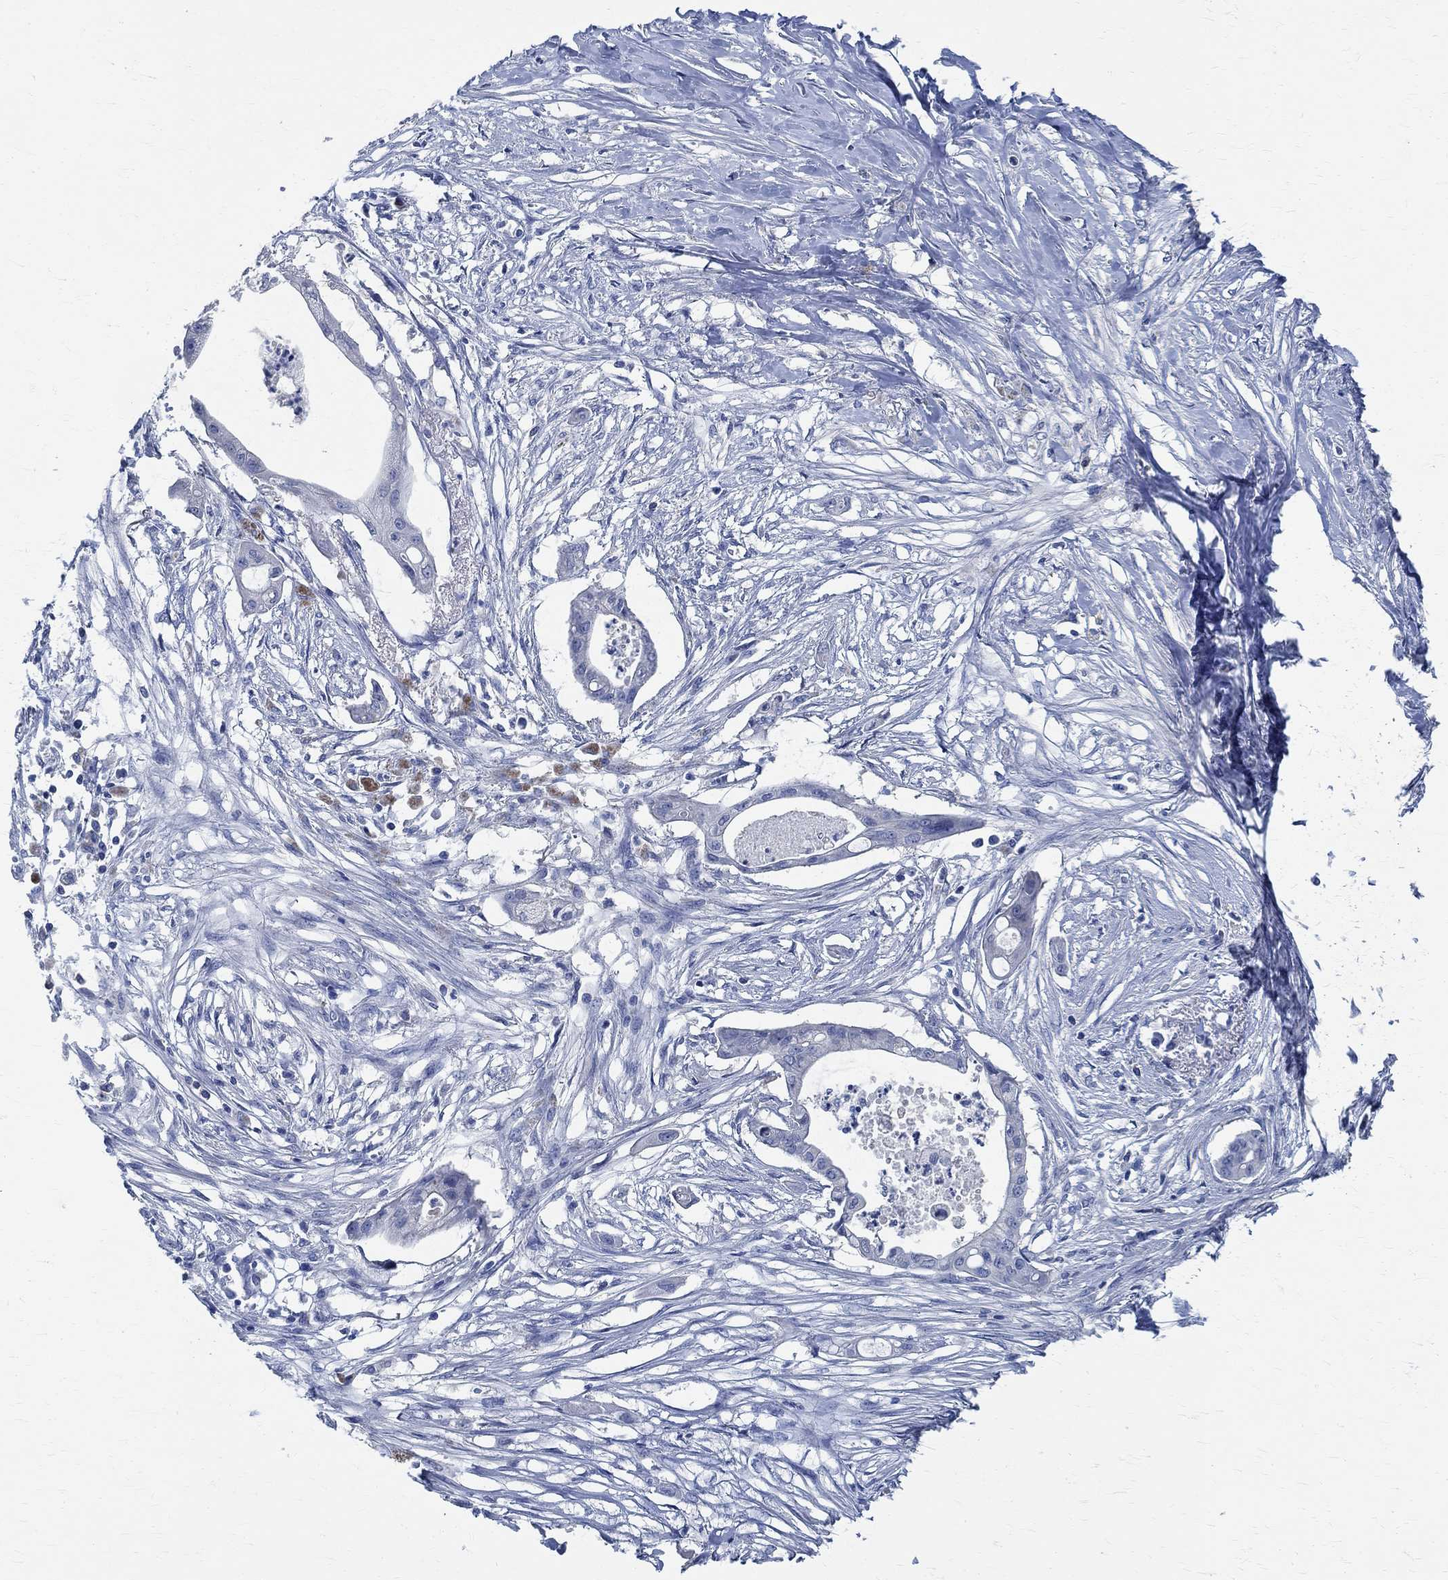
{"staining": {"intensity": "negative", "quantity": "none", "location": "none"}, "tissue": "pancreatic cancer", "cell_type": "Tumor cells", "image_type": "cancer", "snomed": [{"axis": "morphology", "description": "Normal tissue, NOS"}, {"axis": "morphology", "description": "Adenocarcinoma, NOS"}, {"axis": "topography", "description": "Pancreas"}], "caption": "An image of pancreatic adenocarcinoma stained for a protein demonstrates no brown staining in tumor cells.", "gene": "PRX", "patient": {"sex": "female", "age": 58}}